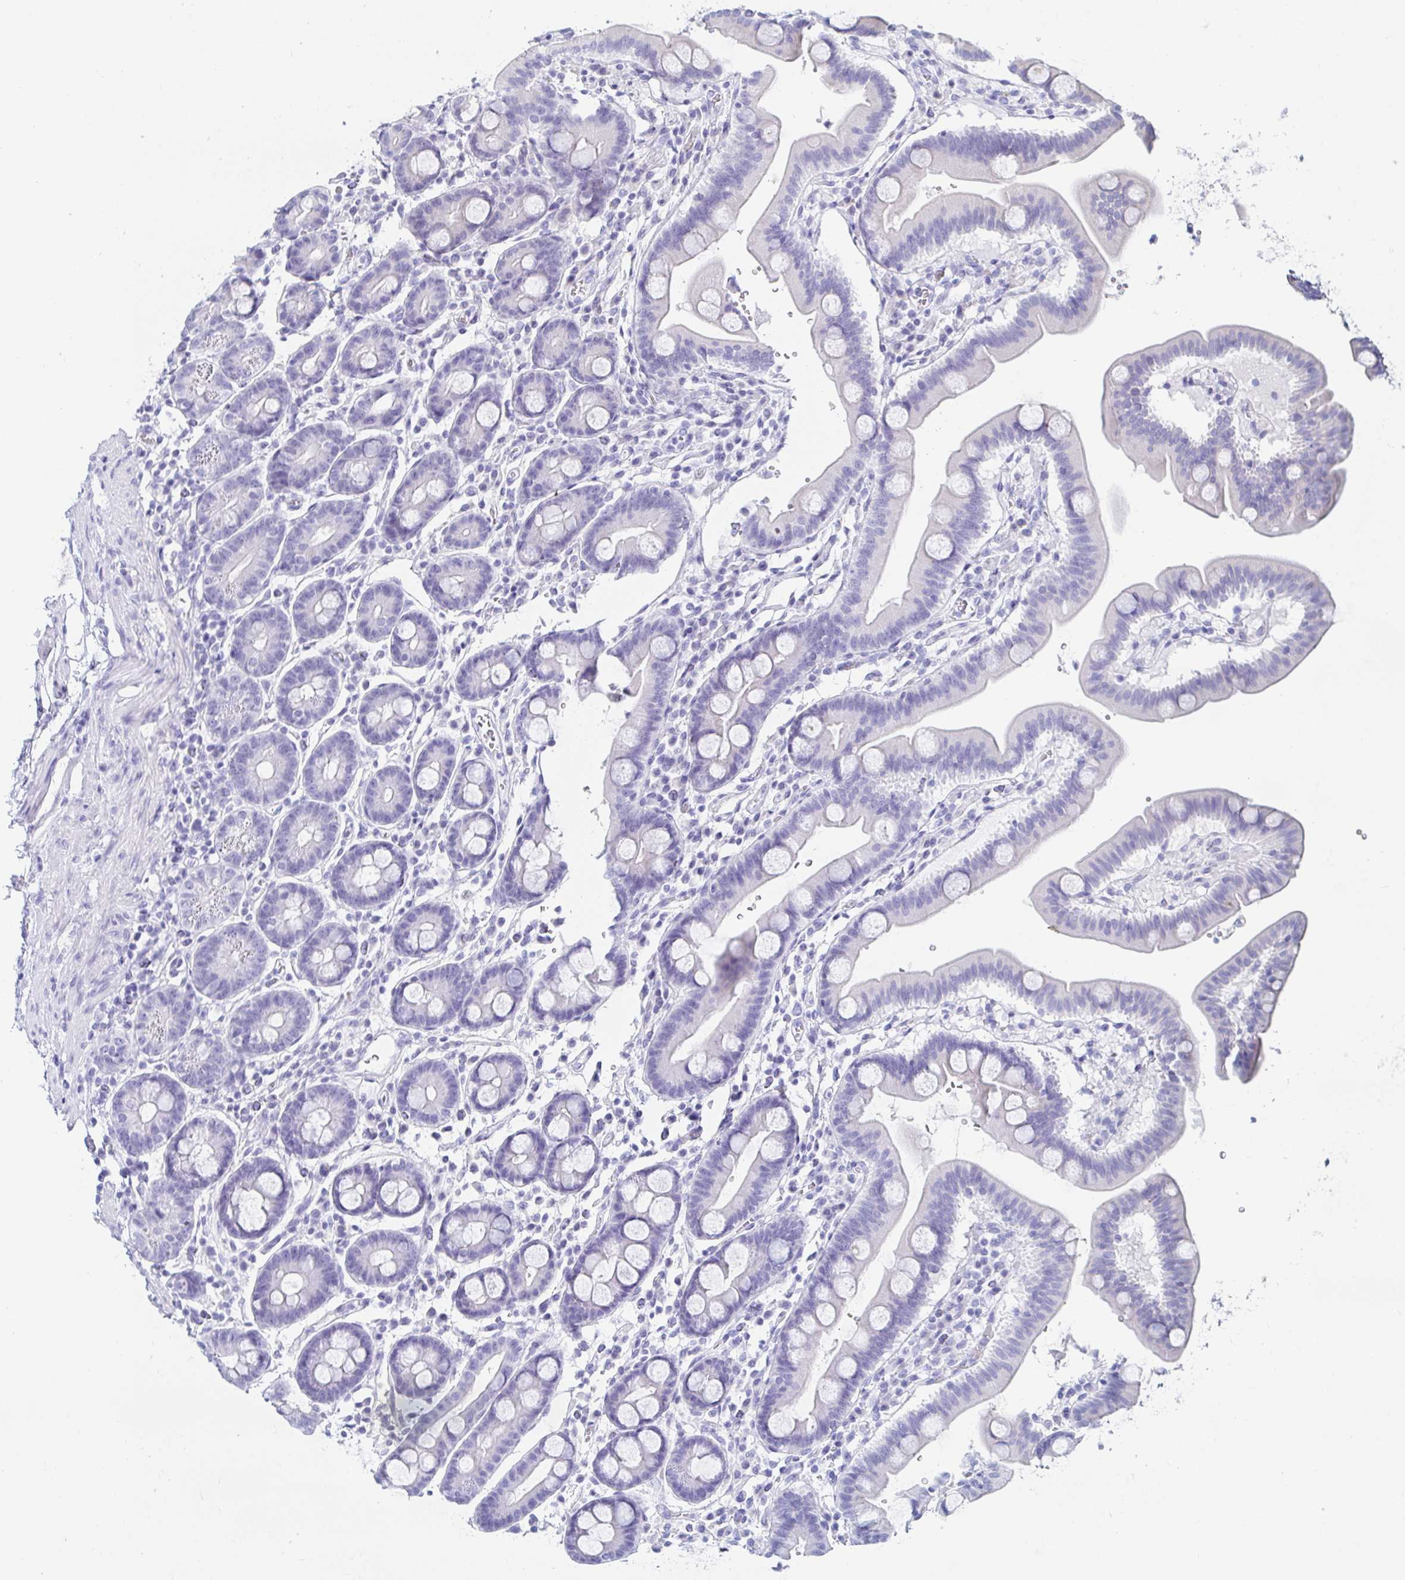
{"staining": {"intensity": "negative", "quantity": "none", "location": "none"}, "tissue": "duodenum", "cell_type": "Glandular cells", "image_type": "normal", "snomed": [{"axis": "morphology", "description": "Normal tissue, NOS"}, {"axis": "topography", "description": "Duodenum"}], "caption": "The histopathology image reveals no staining of glandular cells in benign duodenum. (Brightfield microscopy of DAB immunohistochemistry (IHC) at high magnification).", "gene": "C4orf17", "patient": {"sex": "male", "age": 59}}